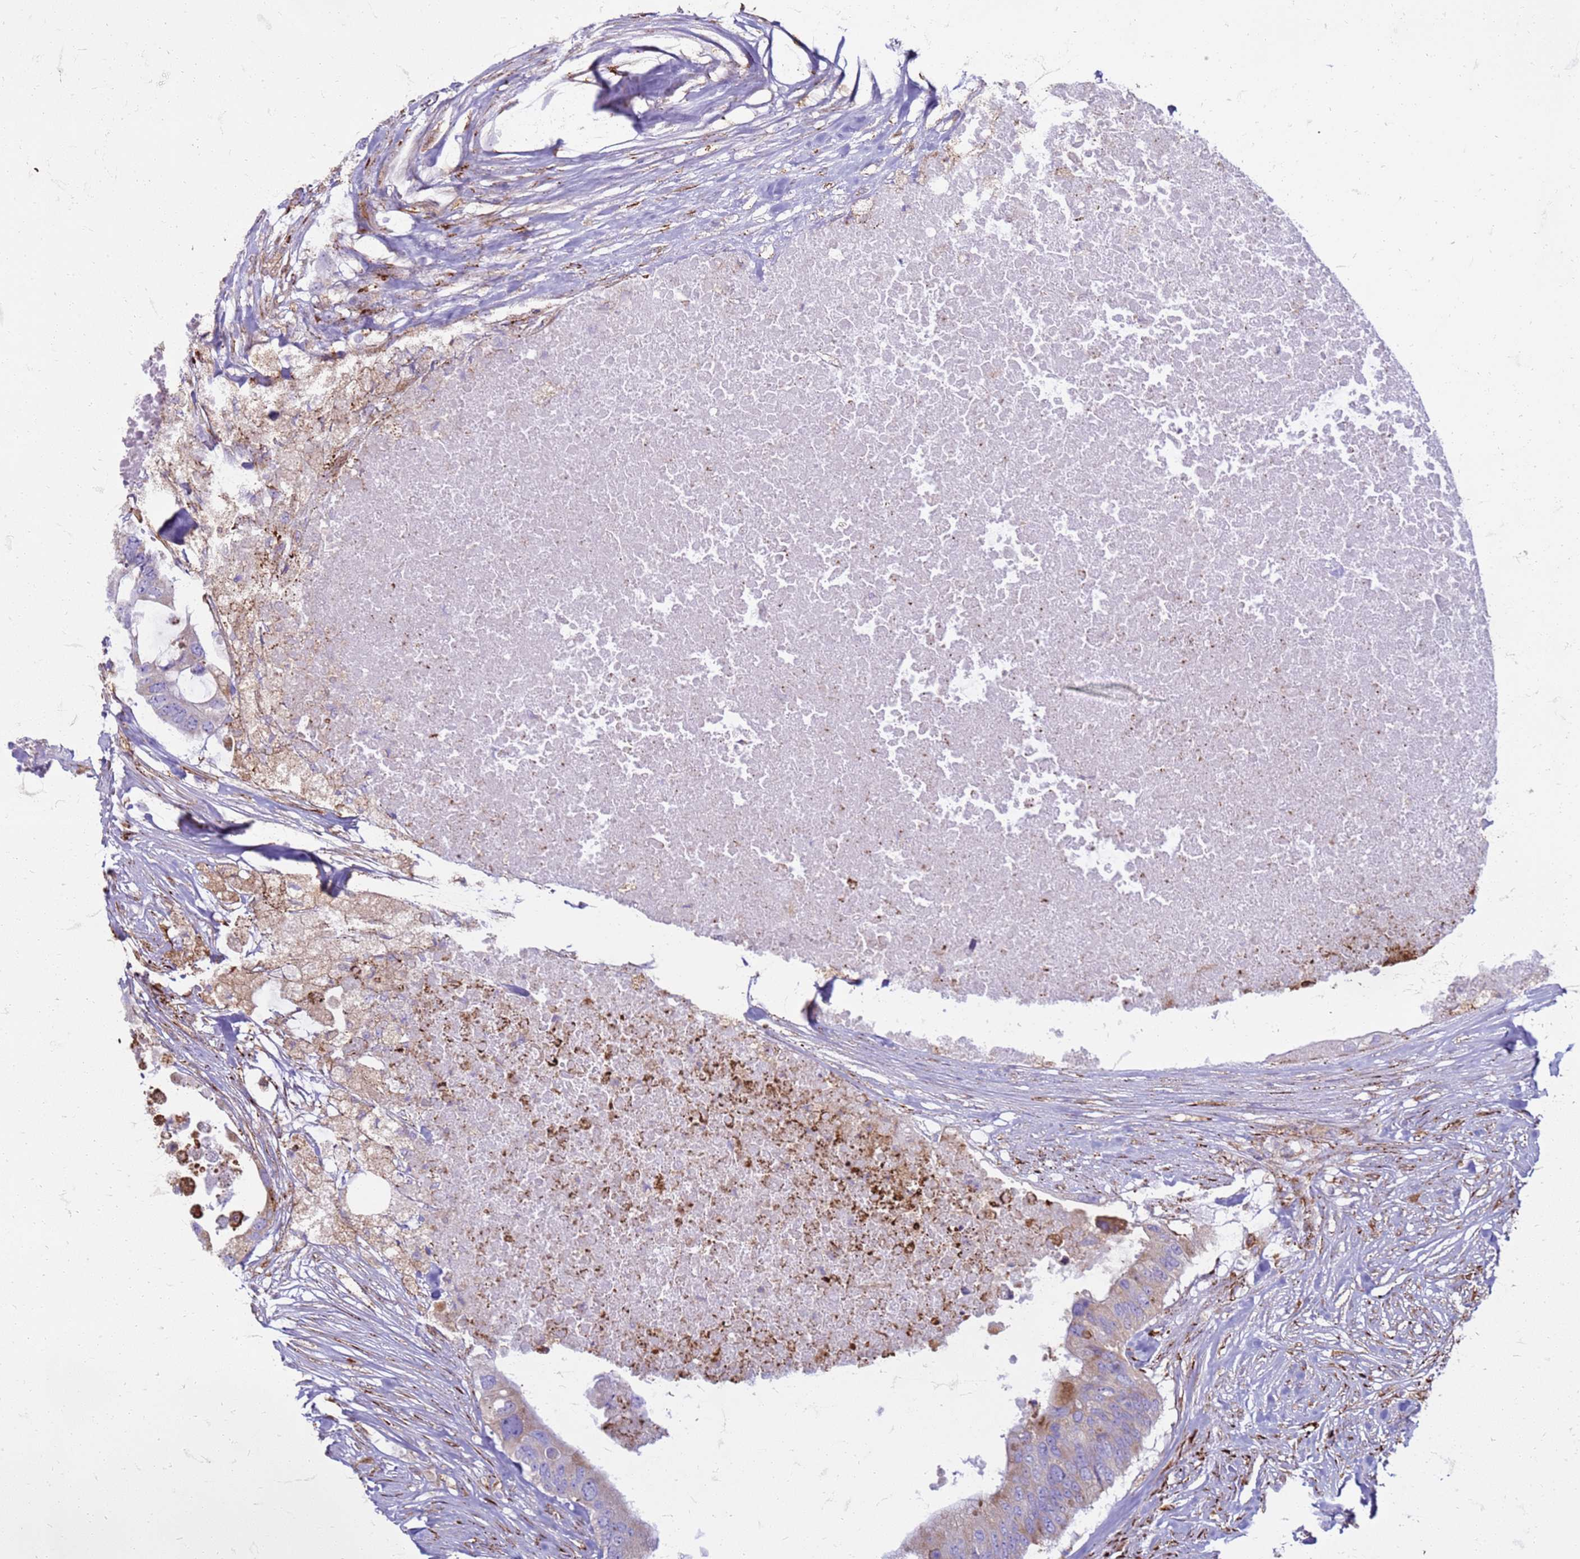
{"staining": {"intensity": "moderate", "quantity": "<25%", "location": "cytoplasmic/membranous"}, "tissue": "colorectal cancer", "cell_type": "Tumor cells", "image_type": "cancer", "snomed": [{"axis": "morphology", "description": "Adenocarcinoma, NOS"}, {"axis": "topography", "description": "Colon"}], "caption": "Immunohistochemistry (IHC) image of colorectal cancer stained for a protein (brown), which exhibits low levels of moderate cytoplasmic/membranous expression in about <25% of tumor cells.", "gene": "PDK3", "patient": {"sex": "male", "age": 71}}